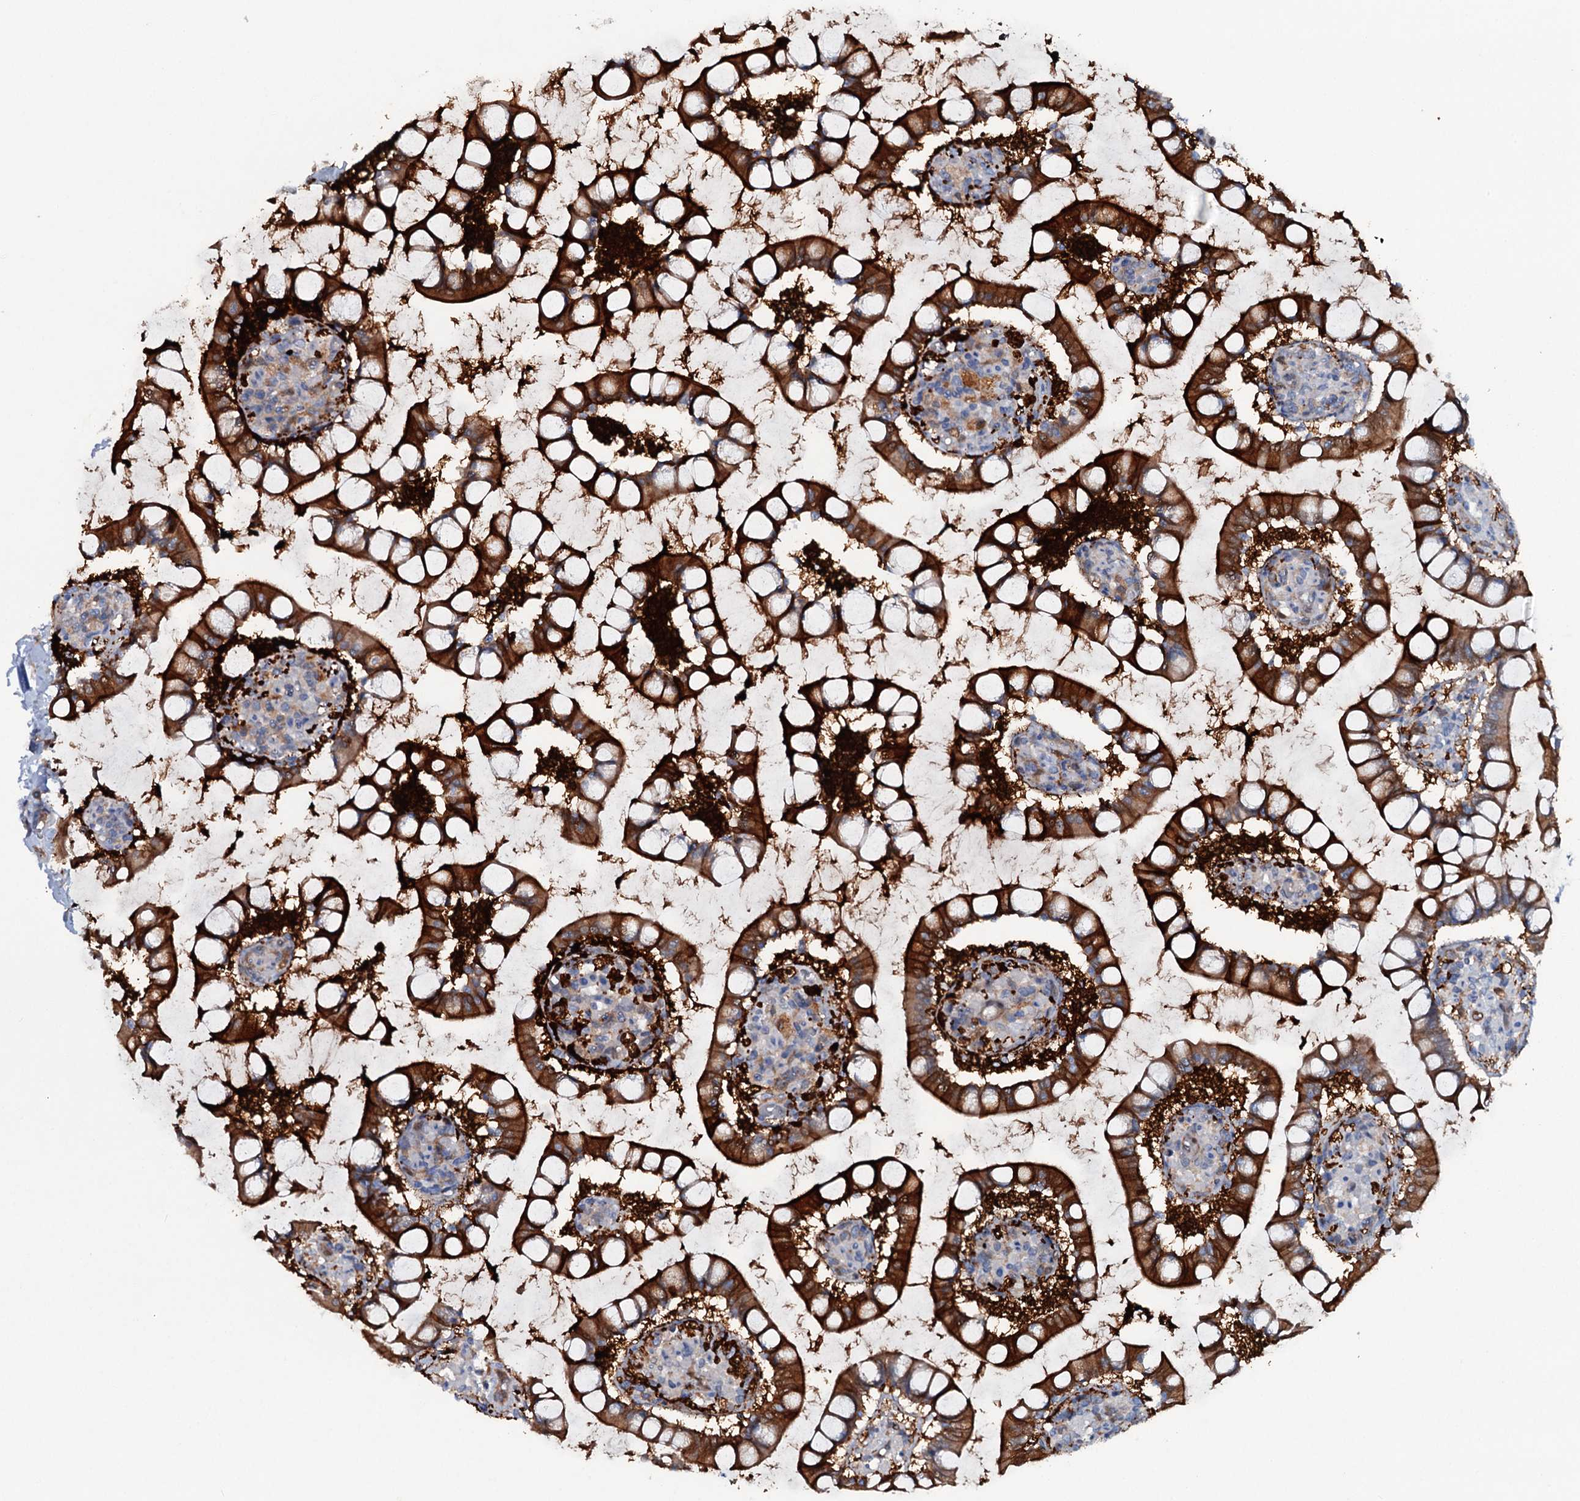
{"staining": {"intensity": "strong", "quantity": ">75%", "location": "cytoplasmic/membranous"}, "tissue": "small intestine", "cell_type": "Glandular cells", "image_type": "normal", "snomed": [{"axis": "morphology", "description": "Normal tissue, NOS"}, {"axis": "topography", "description": "Small intestine"}], "caption": "IHC of benign human small intestine demonstrates high levels of strong cytoplasmic/membranous expression in approximately >75% of glandular cells.", "gene": "IL17RD", "patient": {"sex": "male", "age": 52}}